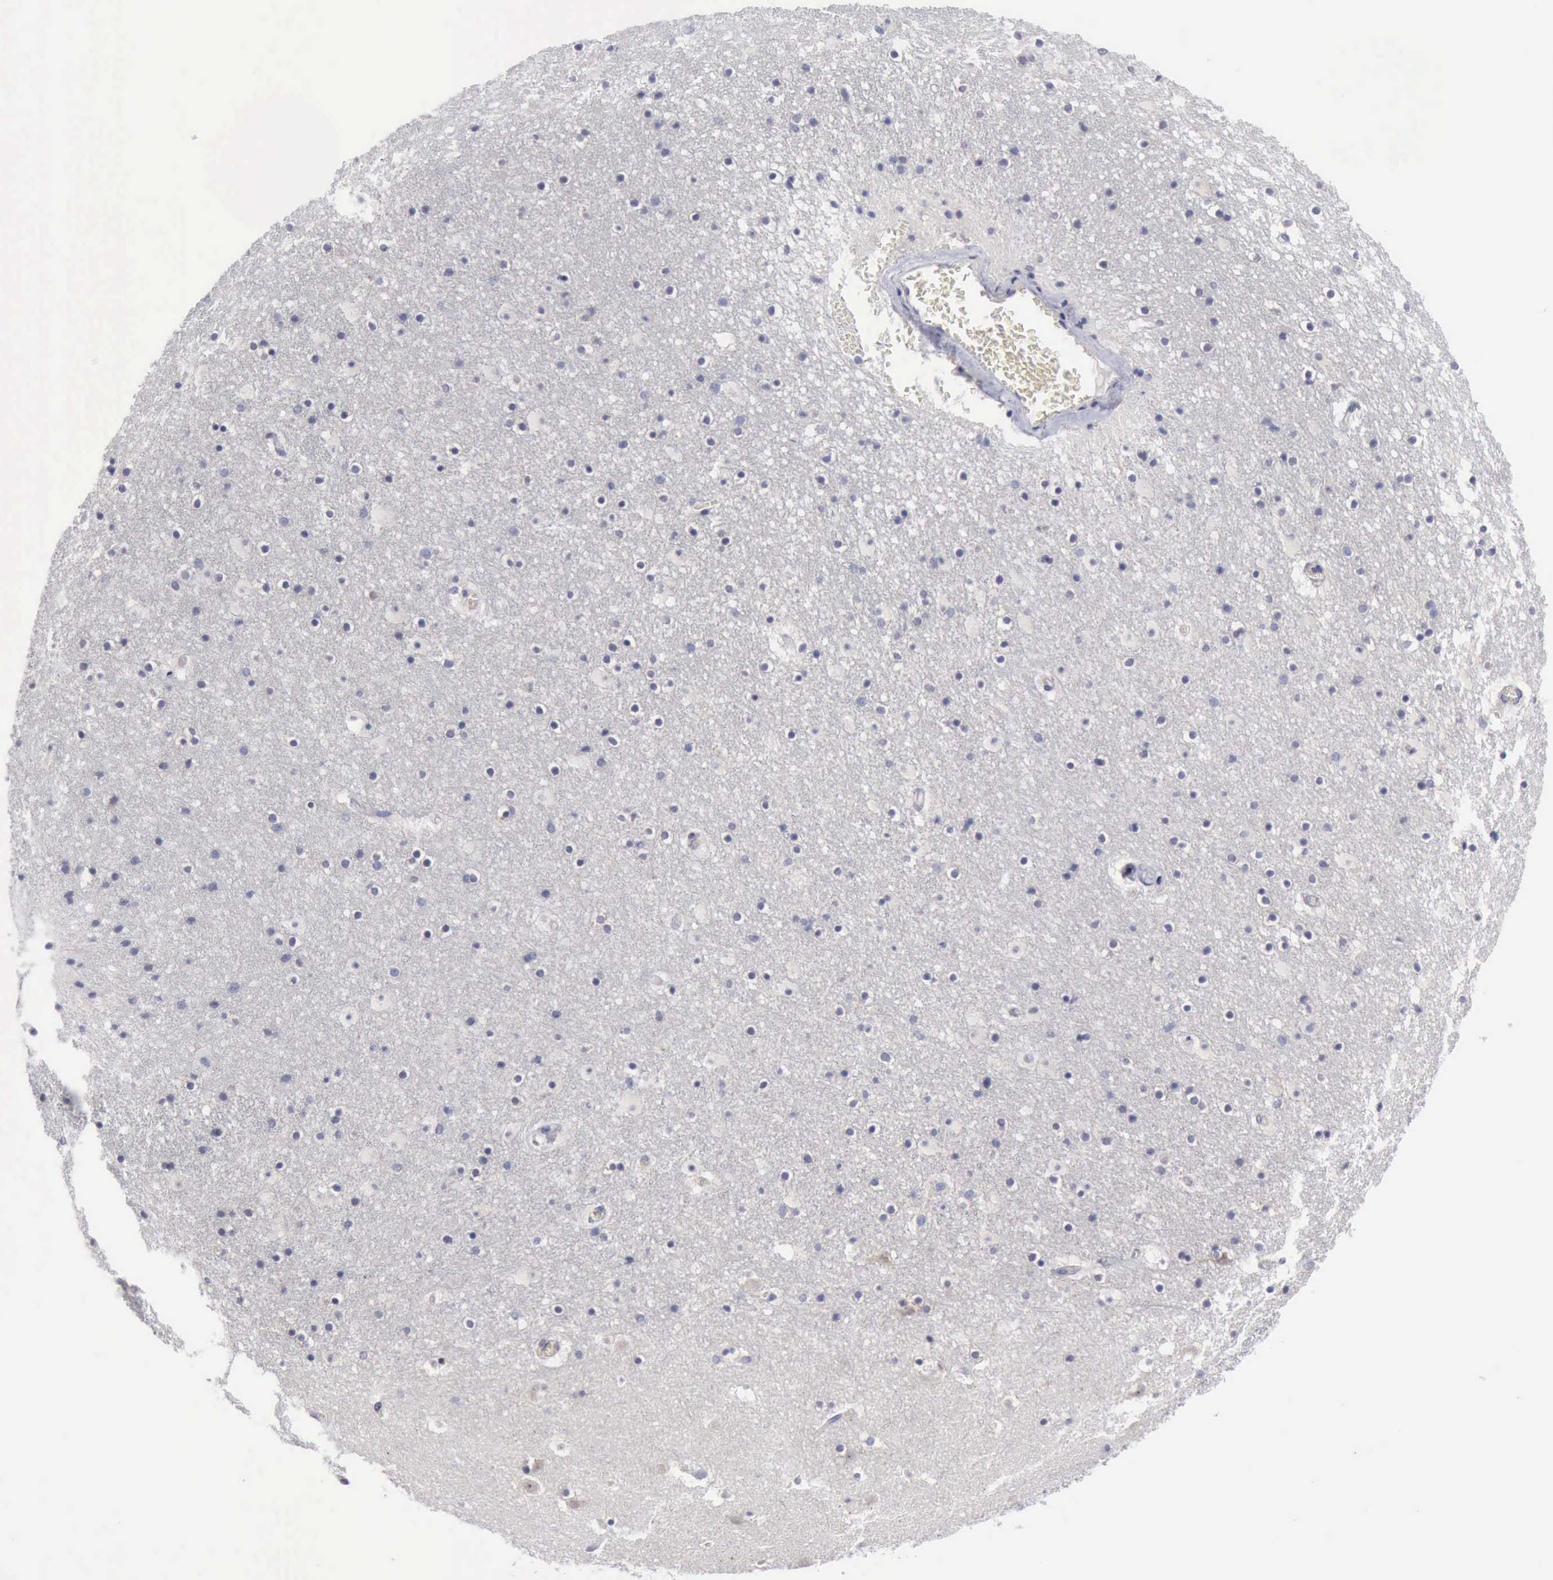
{"staining": {"intensity": "negative", "quantity": "none", "location": "none"}, "tissue": "caudate", "cell_type": "Glial cells", "image_type": "normal", "snomed": [{"axis": "morphology", "description": "Normal tissue, NOS"}, {"axis": "topography", "description": "Lateral ventricle wall"}], "caption": "This is a image of immunohistochemistry staining of normal caudate, which shows no positivity in glial cells. Nuclei are stained in blue.", "gene": "TXLNG", "patient": {"sex": "male", "age": 45}}